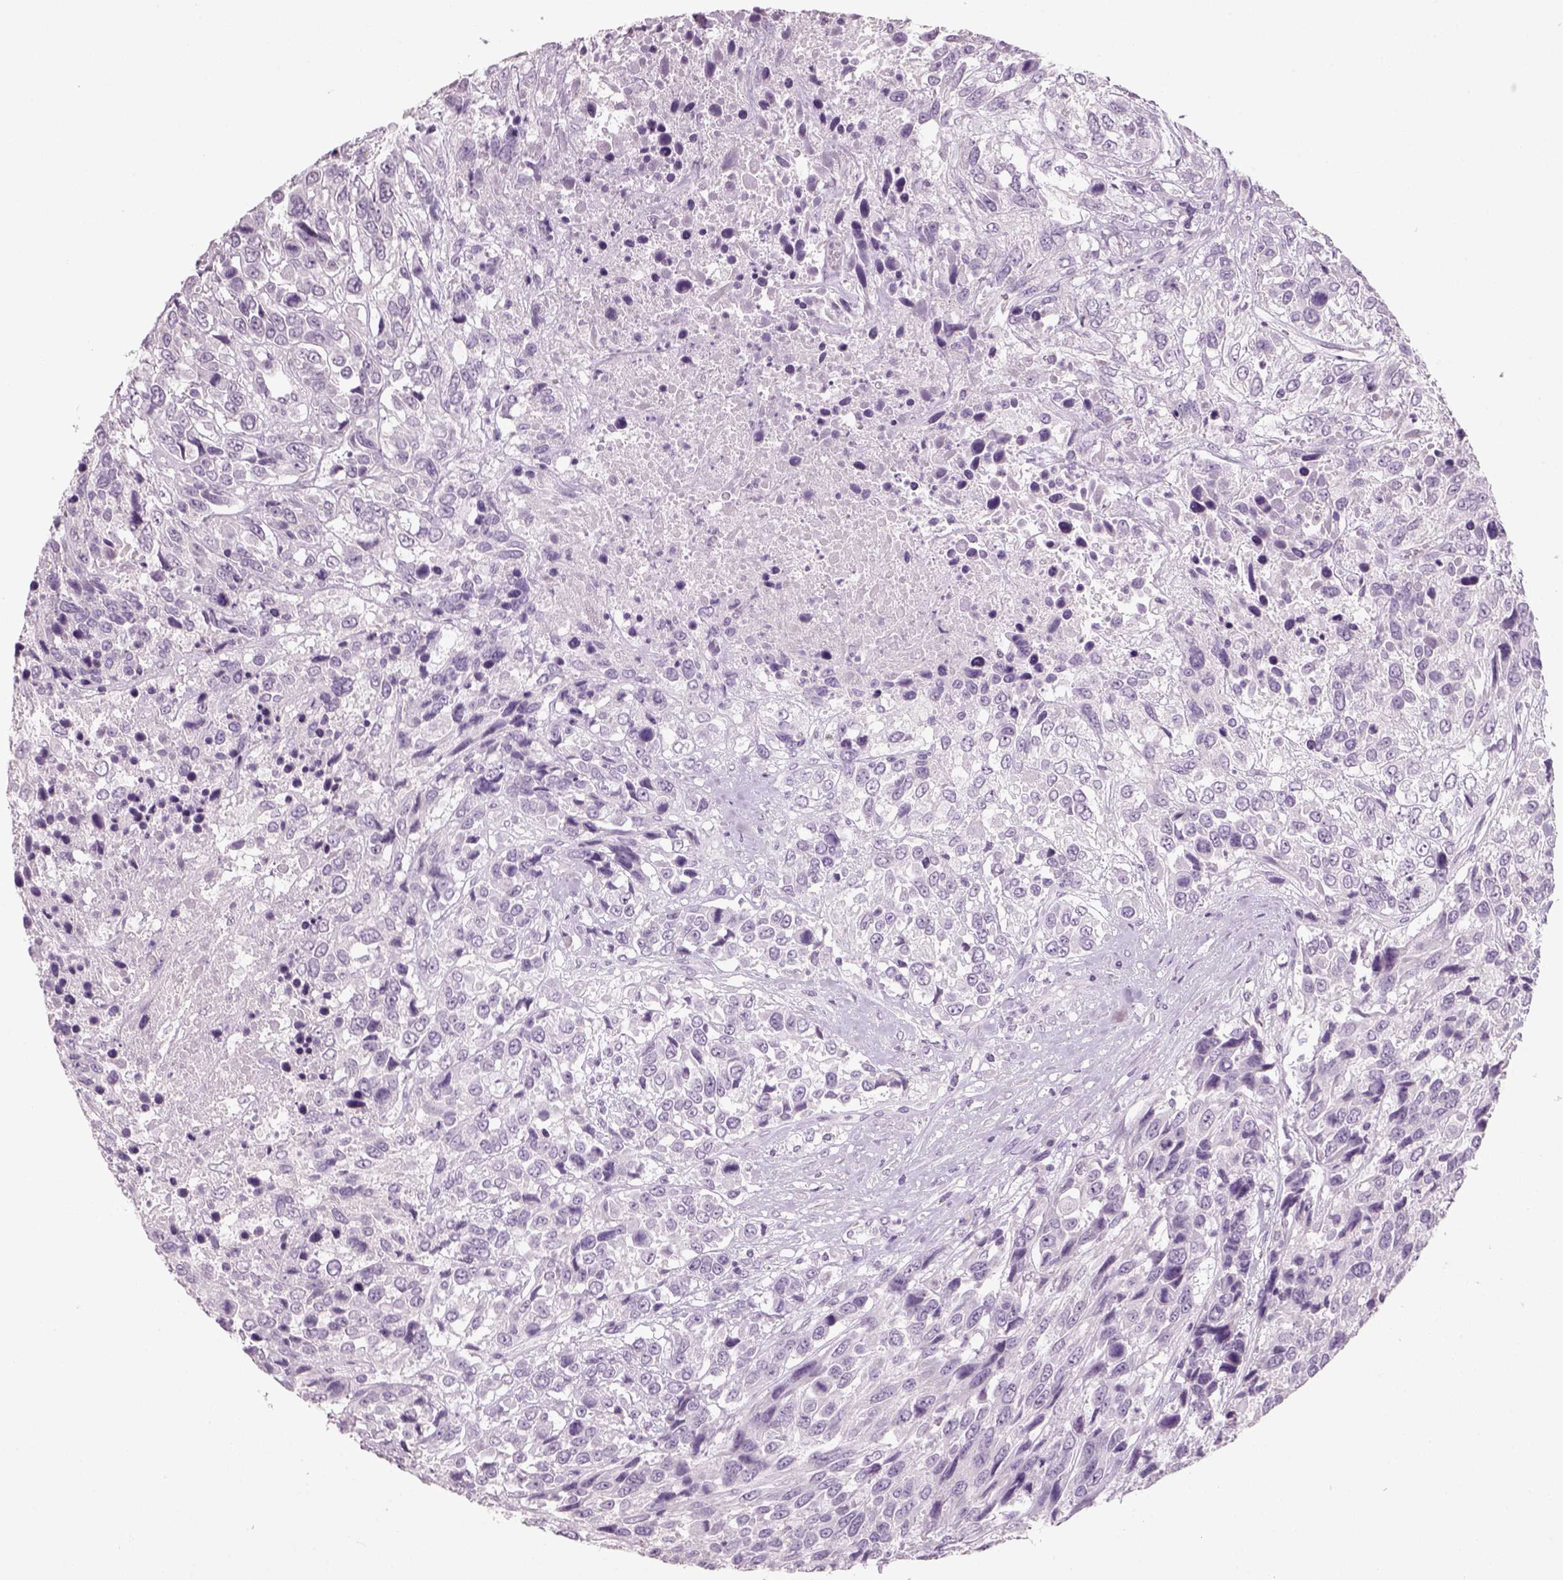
{"staining": {"intensity": "negative", "quantity": "none", "location": "none"}, "tissue": "urothelial cancer", "cell_type": "Tumor cells", "image_type": "cancer", "snomed": [{"axis": "morphology", "description": "Urothelial carcinoma, High grade"}, {"axis": "topography", "description": "Urinary bladder"}], "caption": "A photomicrograph of urothelial cancer stained for a protein demonstrates no brown staining in tumor cells.", "gene": "SLC6A2", "patient": {"sex": "female", "age": 70}}